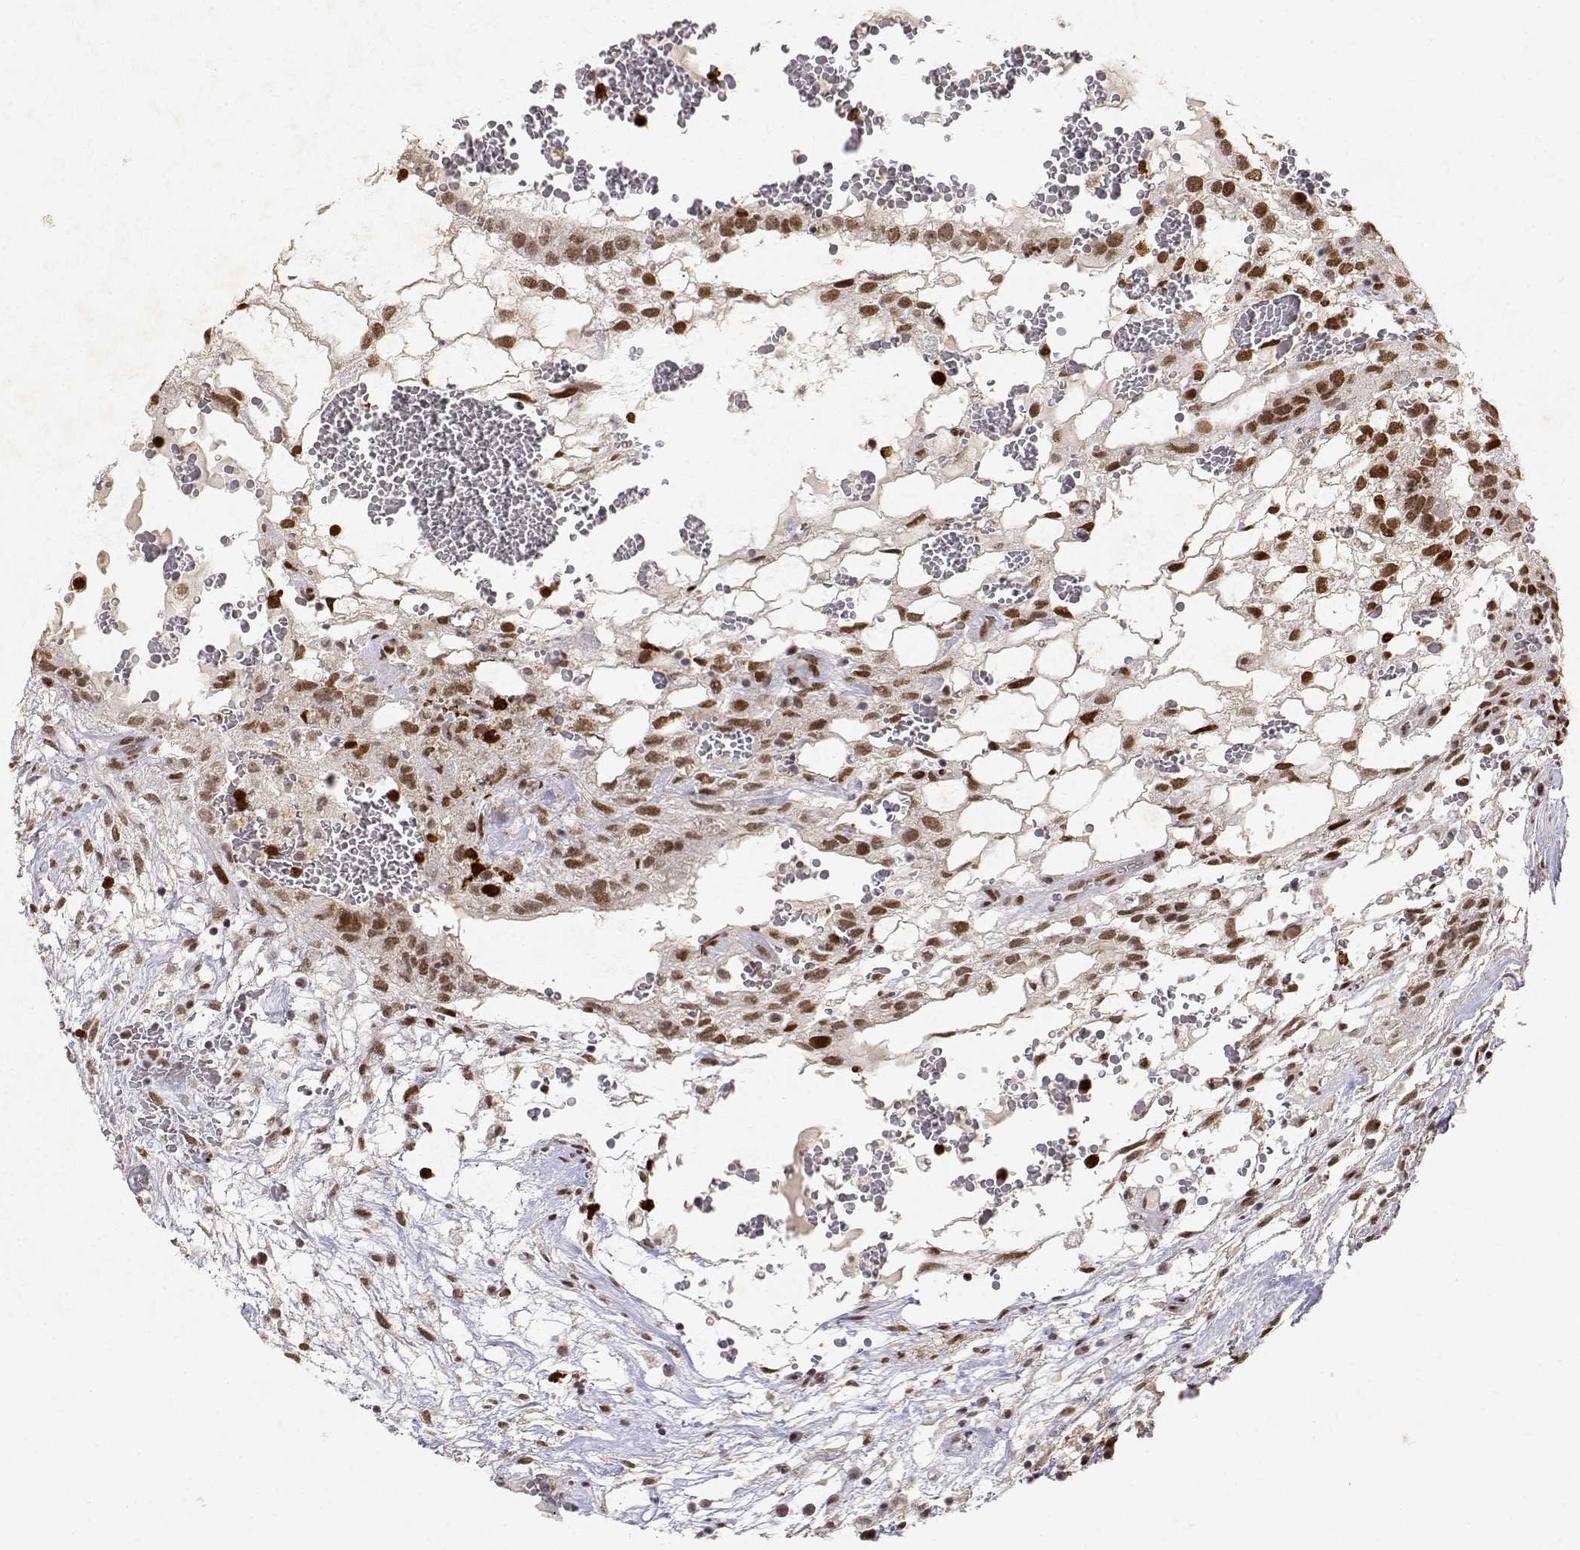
{"staining": {"intensity": "moderate", "quantity": ">75%", "location": "nuclear"}, "tissue": "testis cancer", "cell_type": "Tumor cells", "image_type": "cancer", "snomed": [{"axis": "morphology", "description": "Normal tissue, NOS"}, {"axis": "morphology", "description": "Carcinoma, Embryonal, NOS"}, {"axis": "topography", "description": "Testis"}], "caption": "Immunohistochemistry (DAB) staining of testis cancer displays moderate nuclear protein positivity in approximately >75% of tumor cells. The staining was performed using DAB (3,3'-diaminobenzidine), with brown indicating positive protein expression. Nuclei are stained blue with hematoxylin.", "gene": "RSF1", "patient": {"sex": "male", "age": 32}}